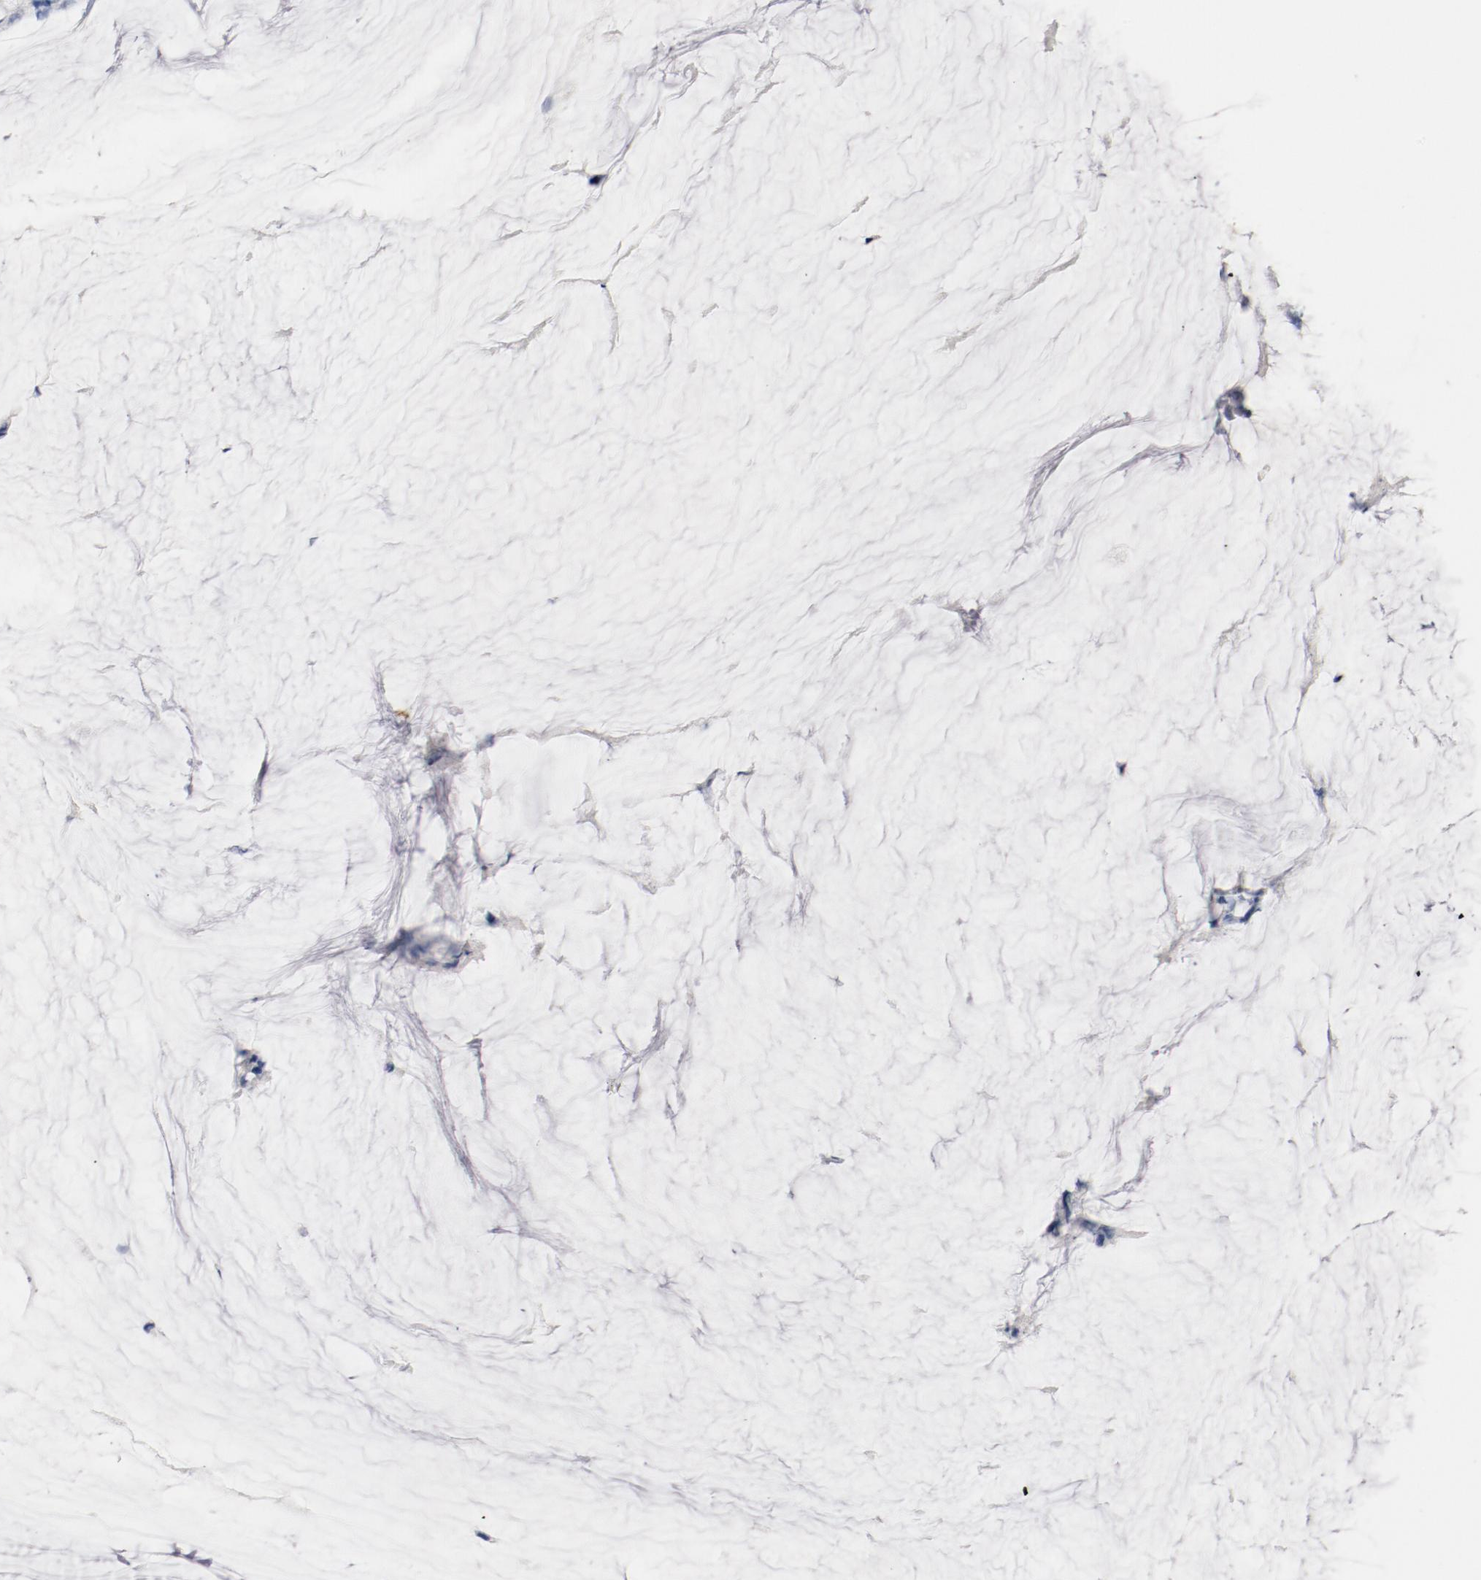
{"staining": {"intensity": "weak", "quantity": "25%-75%", "location": "cytoplasmic/membranous"}, "tissue": "ovarian cancer", "cell_type": "Tumor cells", "image_type": "cancer", "snomed": [{"axis": "morphology", "description": "Cystadenocarcinoma, mucinous, NOS"}, {"axis": "topography", "description": "Ovary"}], "caption": "Immunohistochemistry (IHC) staining of mucinous cystadenocarcinoma (ovarian), which displays low levels of weak cytoplasmic/membranous expression in about 25%-75% of tumor cells indicating weak cytoplasmic/membranous protein staining. The staining was performed using DAB (brown) for protein detection and nuclei were counterstained in hematoxylin (blue).", "gene": "CD247", "patient": {"sex": "female", "age": 39}}